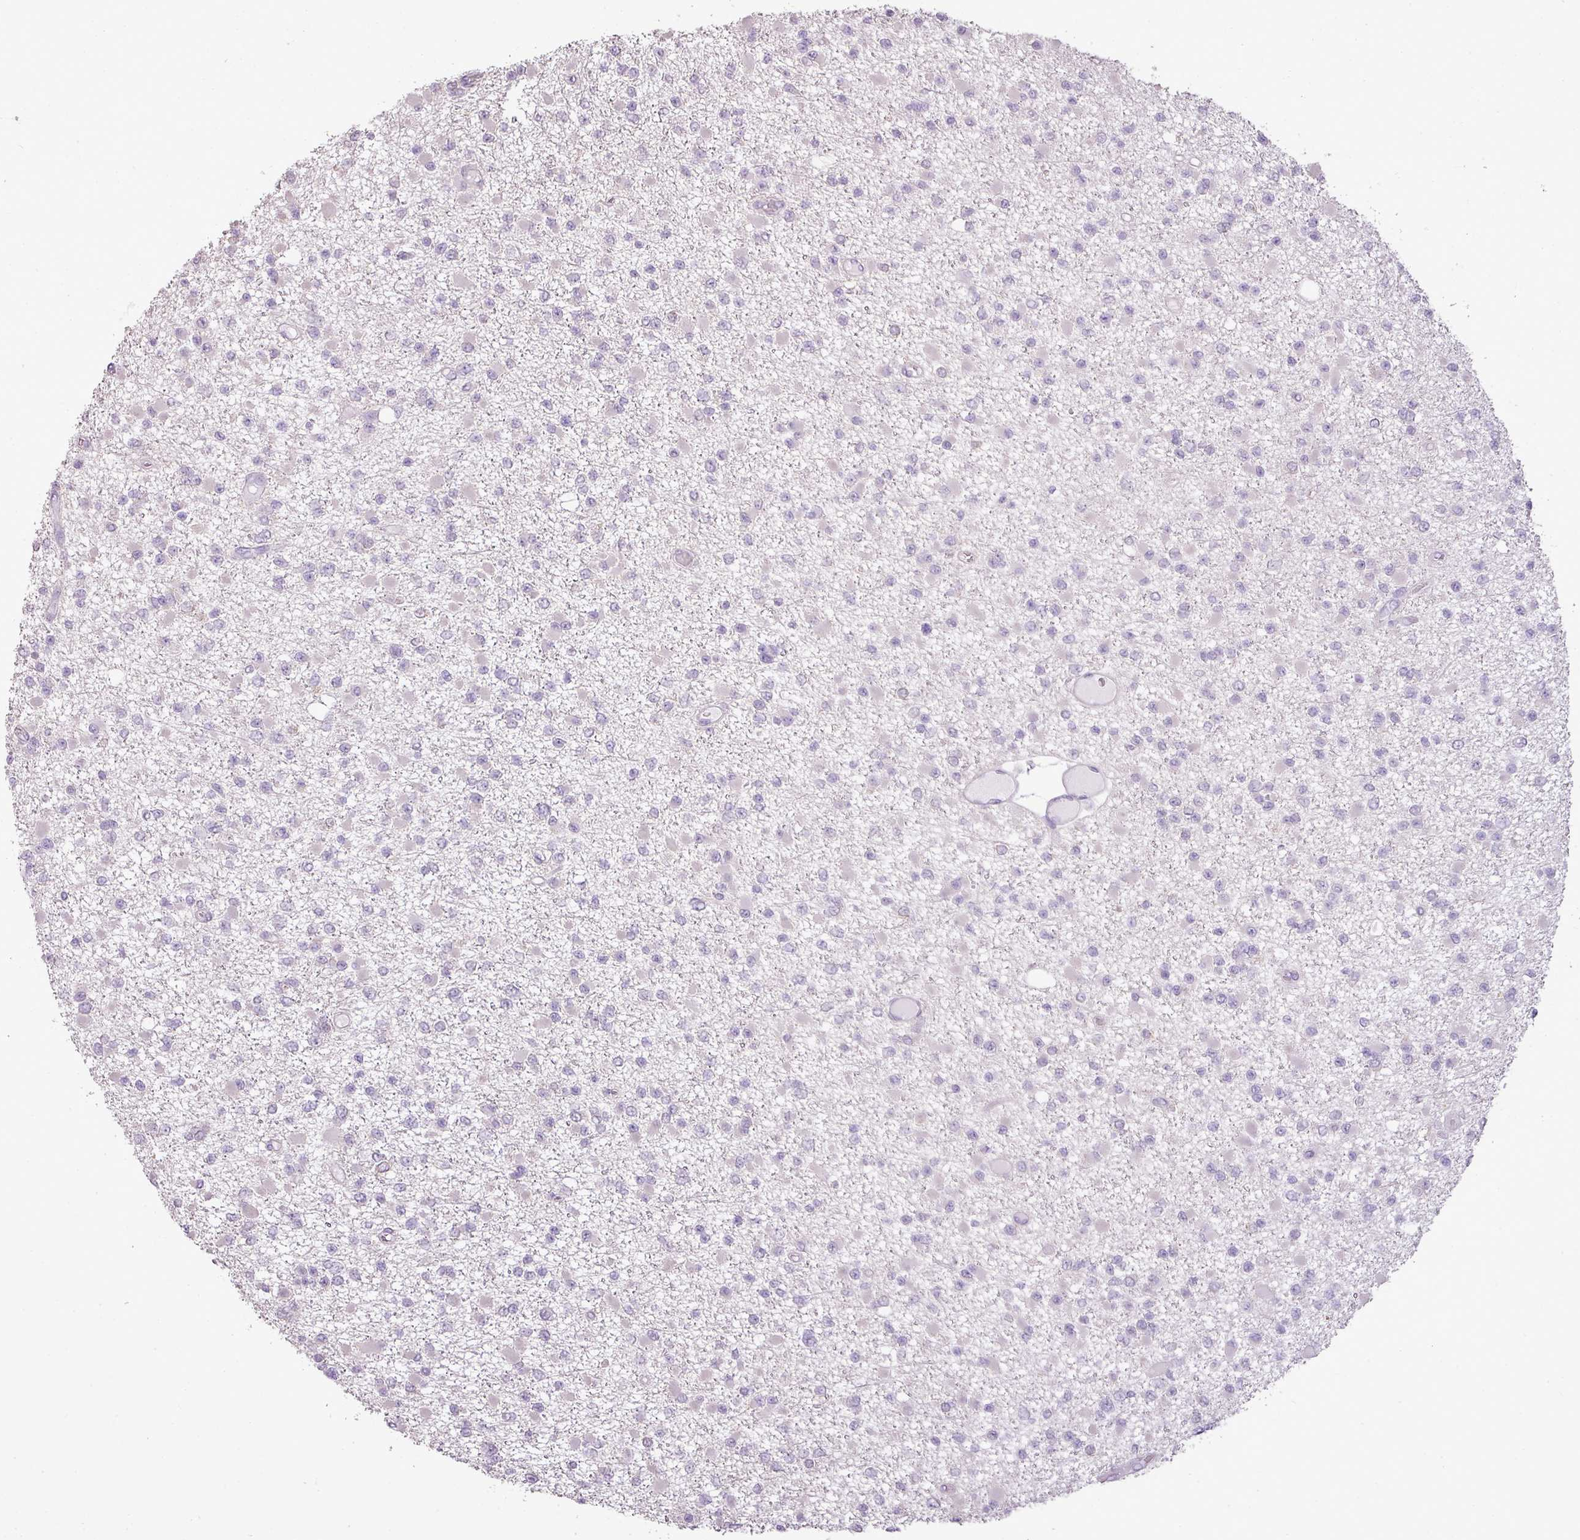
{"staining": {"intensity": "negative", "quantity": "none", "location": "none"}, "tissue": "glioma", "cell_type": "Tumor cells", "image_type": "cancer", "snomed": [{"axis": "morphology", "description": "Glioma, malignant, Low grade"}, {"axis": "topography", "description": "Brain"}], "caption": "IHC photomicrograph of human glioma stained for a protein (brown), which shows no positivity in tumor cells. (Stains: DAB (3,3'-diaminobenzidine) IHC with hematoxylin counter stain, Microscopy: brightfield microscopy at high magnification).", "gene": "LY9", "patient": {"sex": "female", "age": 22}}